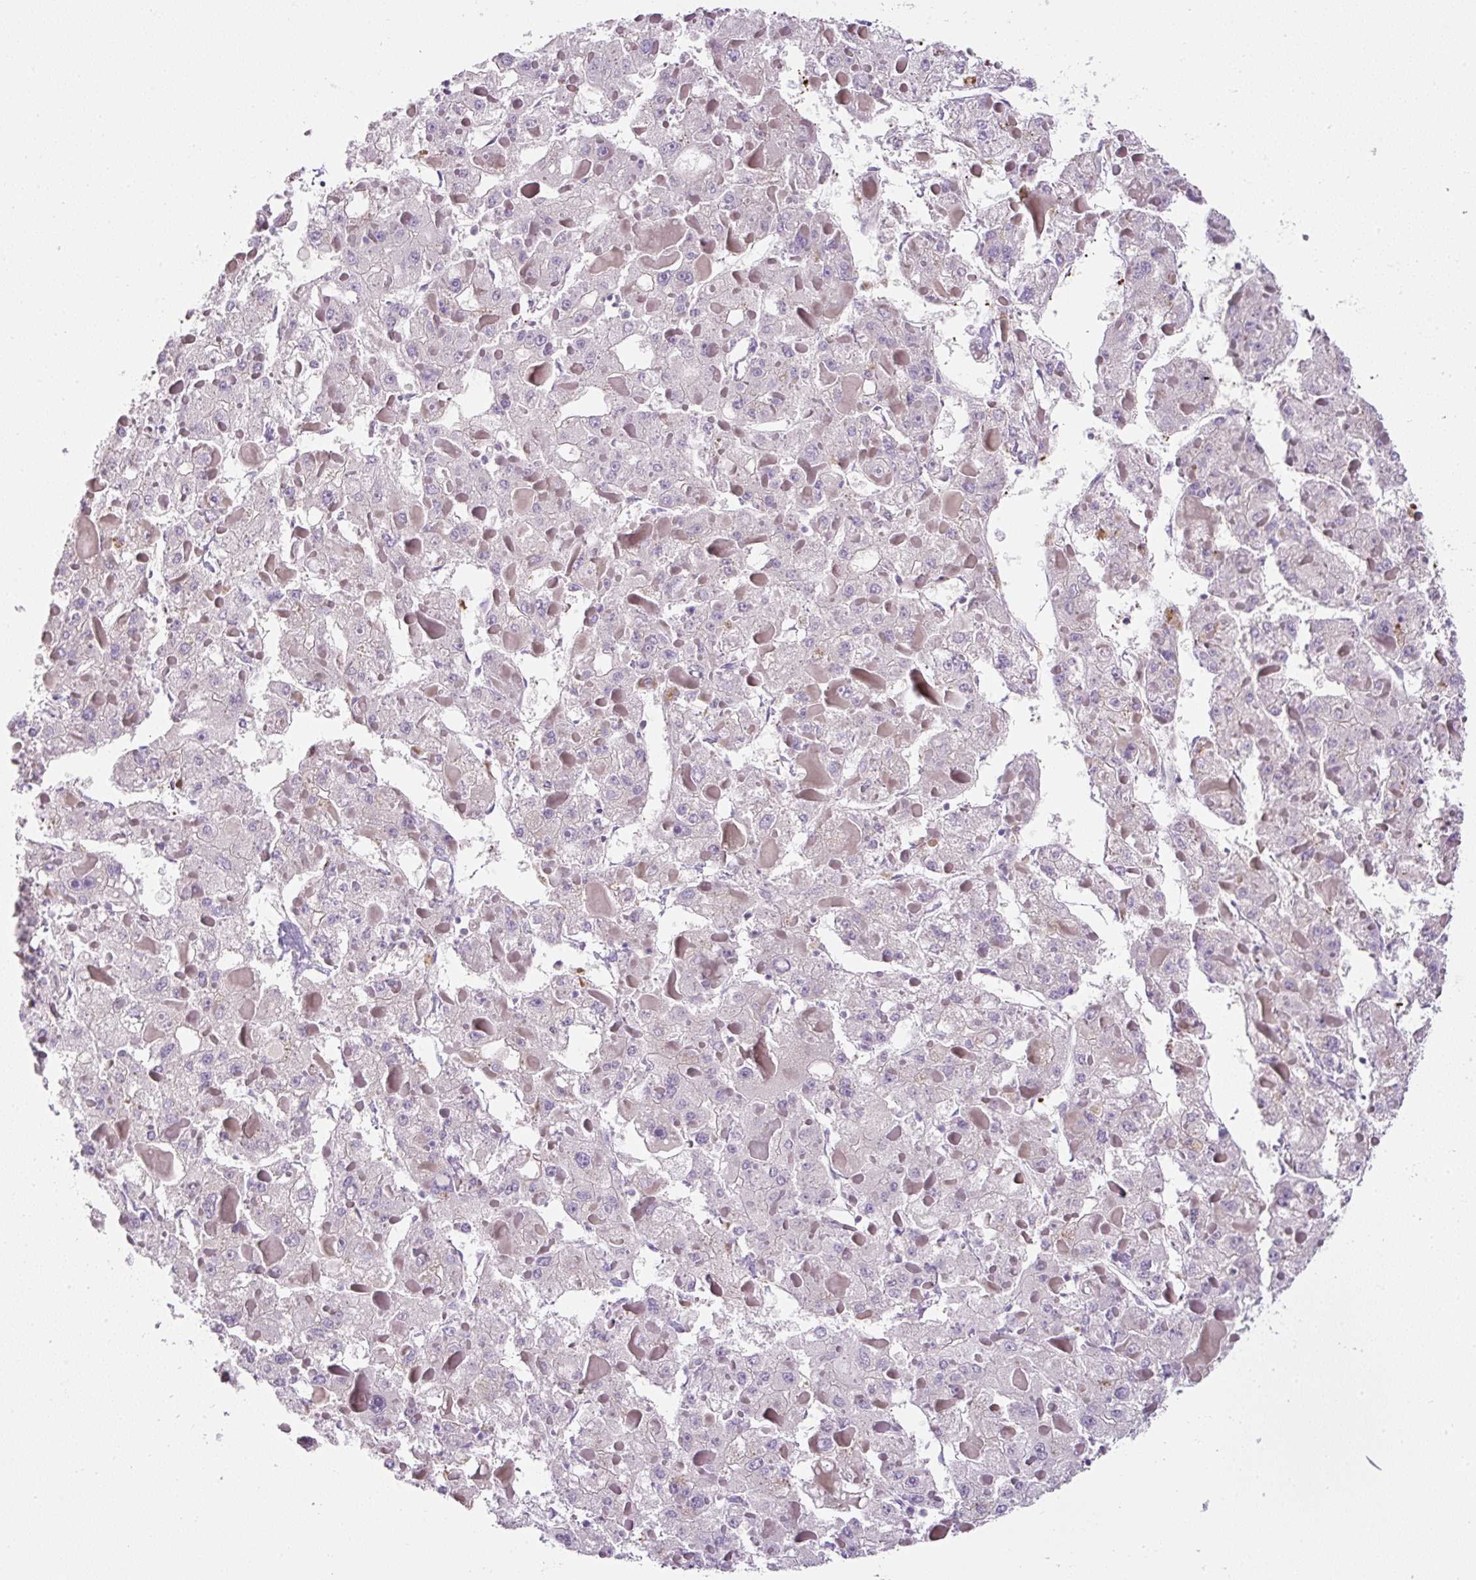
{"staining": {"intensity": "negative", "quantity": "none", "location": "none"}, "tissue": "liver cancer", "cell_type": "Tumor cells", "image_type": "cancer", "snomed": [{"axis": "morphology", "description": "Carcinoma, Hepatocellular, NOS"}, {"axis": "topography", "description": "Liver"}], "caption": "Liver cancer (hepatocellular carcinoma) stained for a protein using immunohistochemistry exhibits no staining tumor cells.", "gene": "OR14A2", "patient": {"sex": "female", "age": 73}}